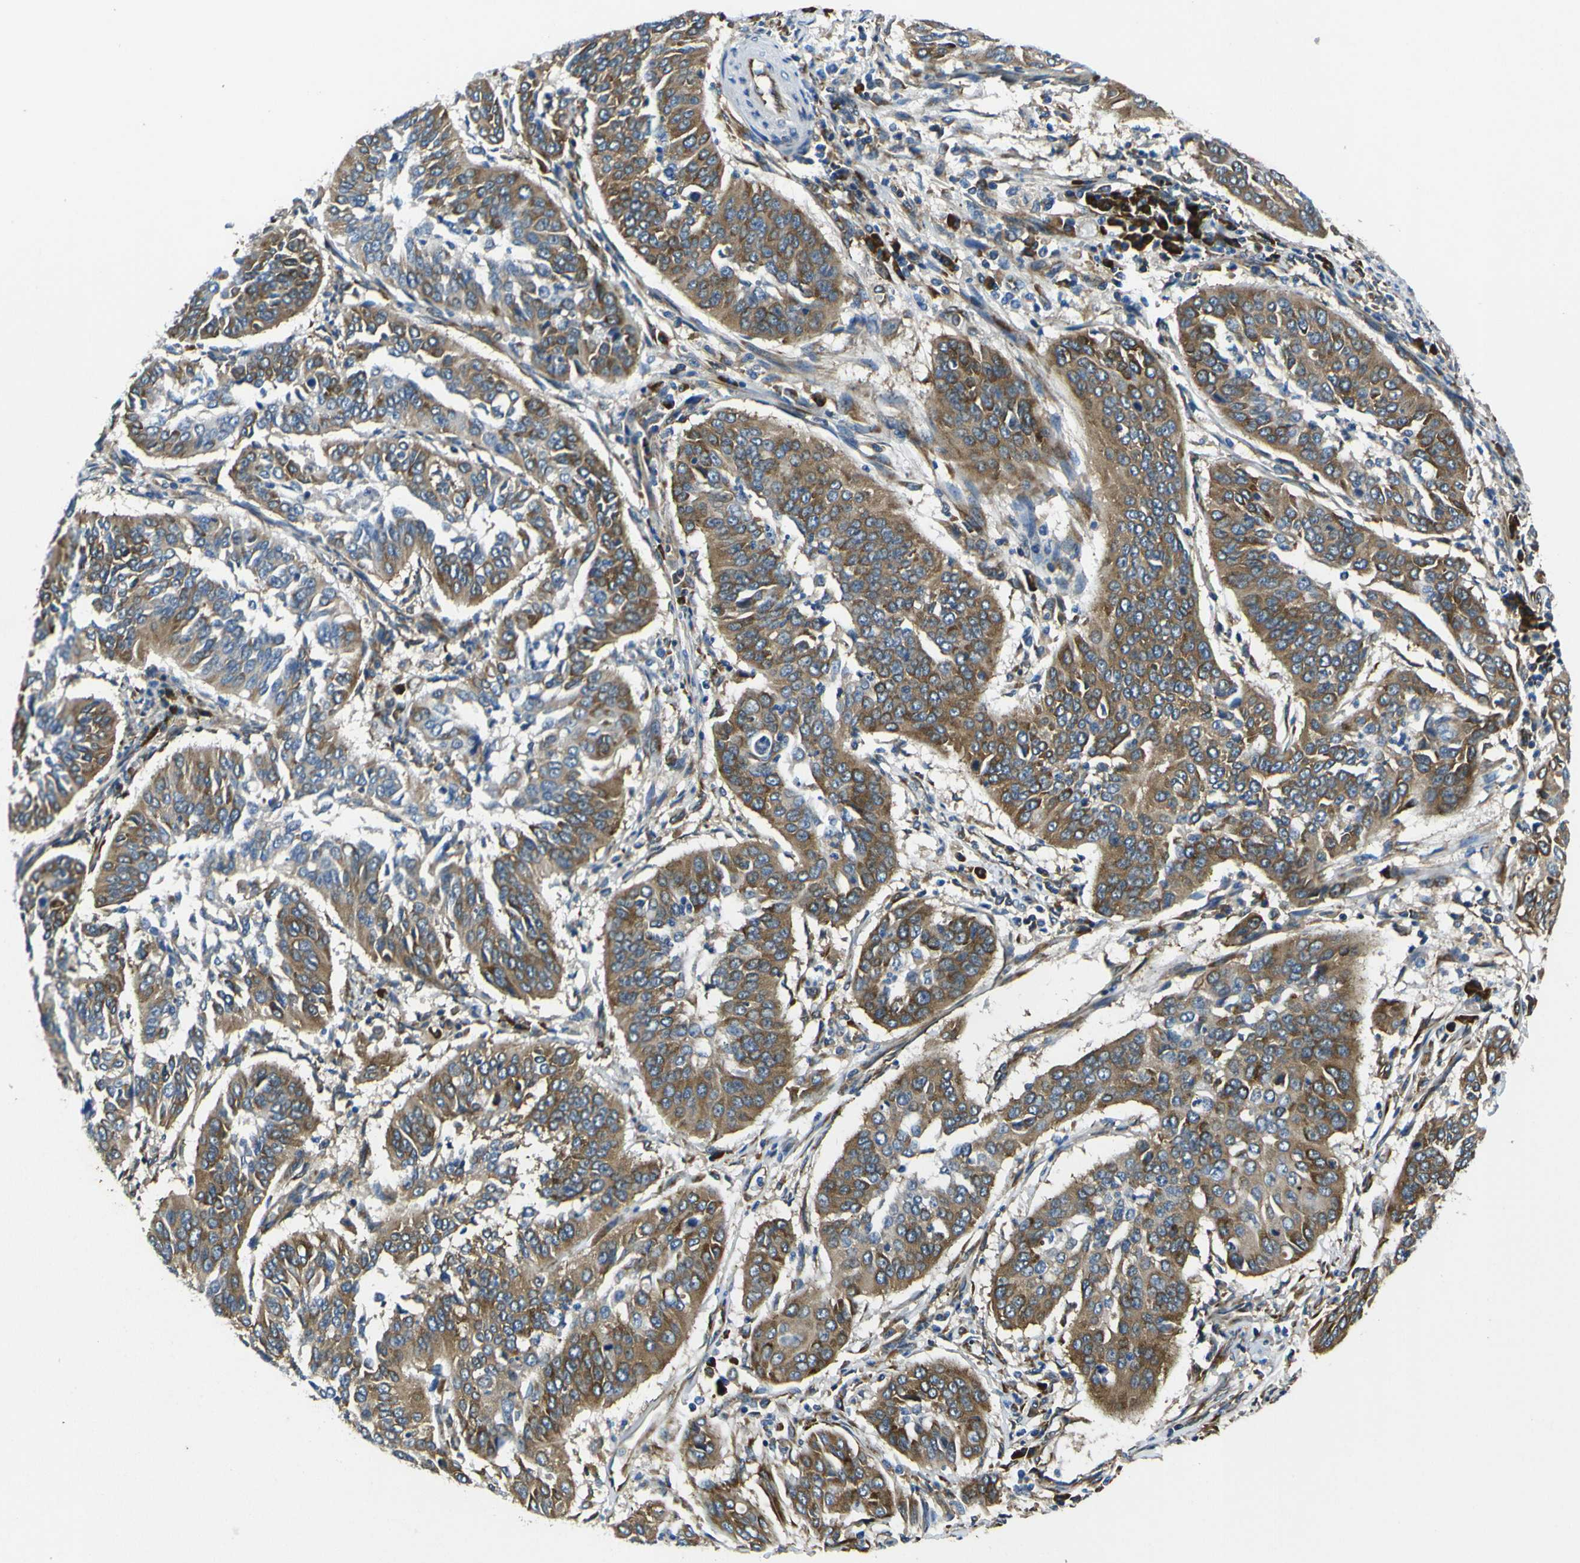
{"staining": {"intensity": "moderate", "quantity": ">75%", "location": "cytoplasmic/membranous"}, "tissue": "cervical cancer", "cell_type": "Tumor cells", "image_type": "cancer", "snomed": [{"axis": "morphology", "description": "Normal tissue, NOS"}, {"axis": "morphology", "description": "Squamous cell carcinoma, NOS"}, {"axis": "topography", "description": "Cervix"}], "caption": "A brown stain labels moderate cytoplasmic/membranous expression of a protein in human cervical cancer (squamous cell carcinoma) tumor cells.", "gene": "RPSA", "patient": {"sex": "female", "age": 39}}